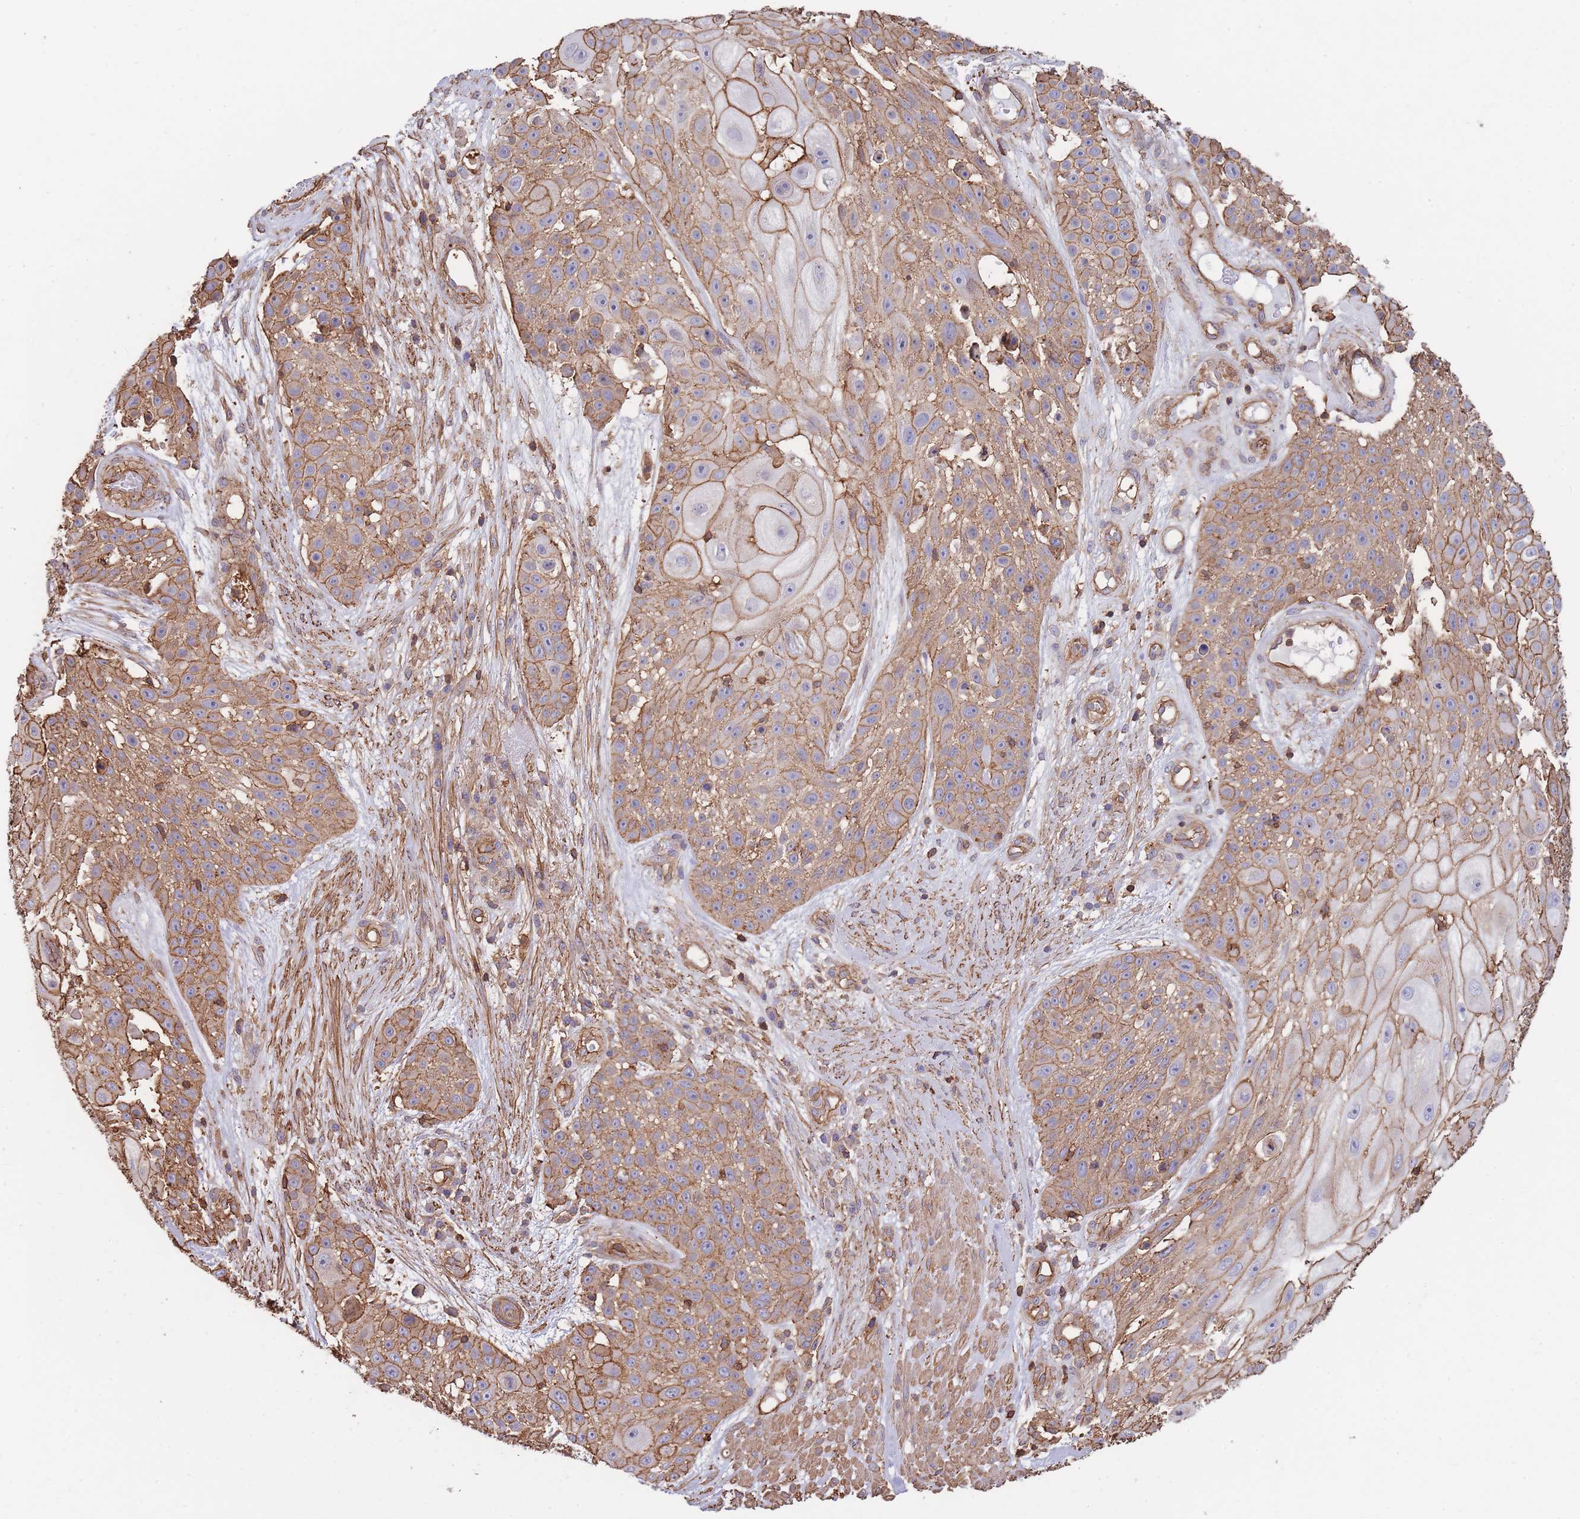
{"staining": {"intensity": "moderate", "quantity": ">75%", "location": "cytoplasmic/membranous"}, "tissue": "skin cancer", "cell_type": "Tumor cells", "image_type": "cancer", "snomed": [{"axis": "morphology", "description": "Squamous cell carcinoma, NOS"}, {"axis": "topography", "description": "Skin"}], "caption": "Protein staining of skin squamous cell carcinoma tissue displays moderate cytoplasmic/membranous expression in approximately >75% of tumor cells.", "gene": "LRRN4CL", "patient": {"sex": "female", "age": 86}}